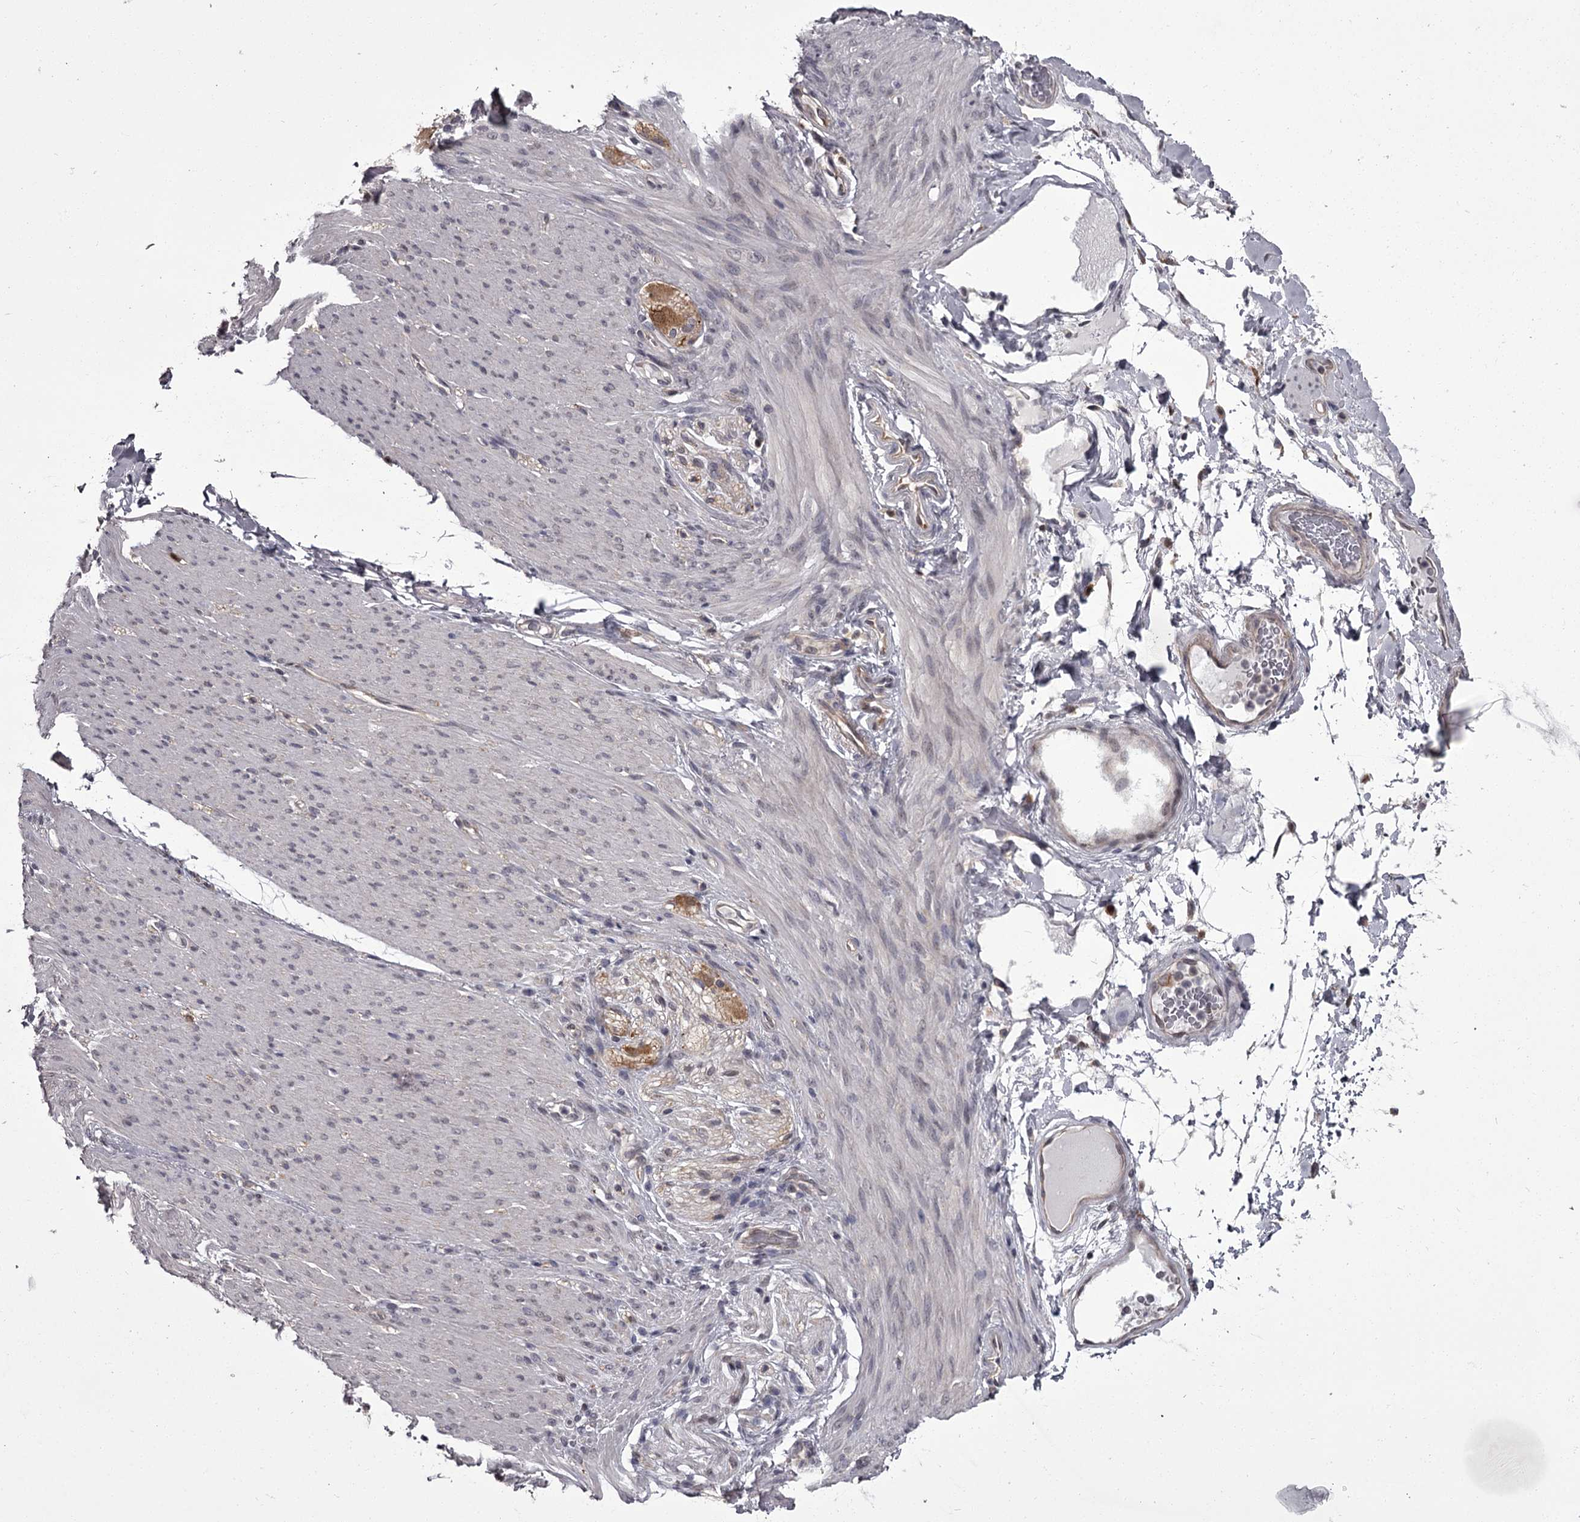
{"staining": {"intensity": "negative", "quantity": "none", "location": "none"}, "tissue": "adipose tissue", "cell_type": "Adipocytes", "image_type": "normal", "snomed": [{"axis": "morphology", "description": "Normal tissue, NOS"}, {"axis": "topography", "description": "Colon"}, {"axis": "topography", "description": "Peripheral nerve tissue"}], "caption": "IHC image of benign adipose tissue: human adipose tissue stained with DAB exhibits no significant protein expression in adipocytes. (Immunohistochemistry, brightfield microscopy, high magnification).", "gene": "CCDC92", "patient": {"sex": "female", "age": 61}}